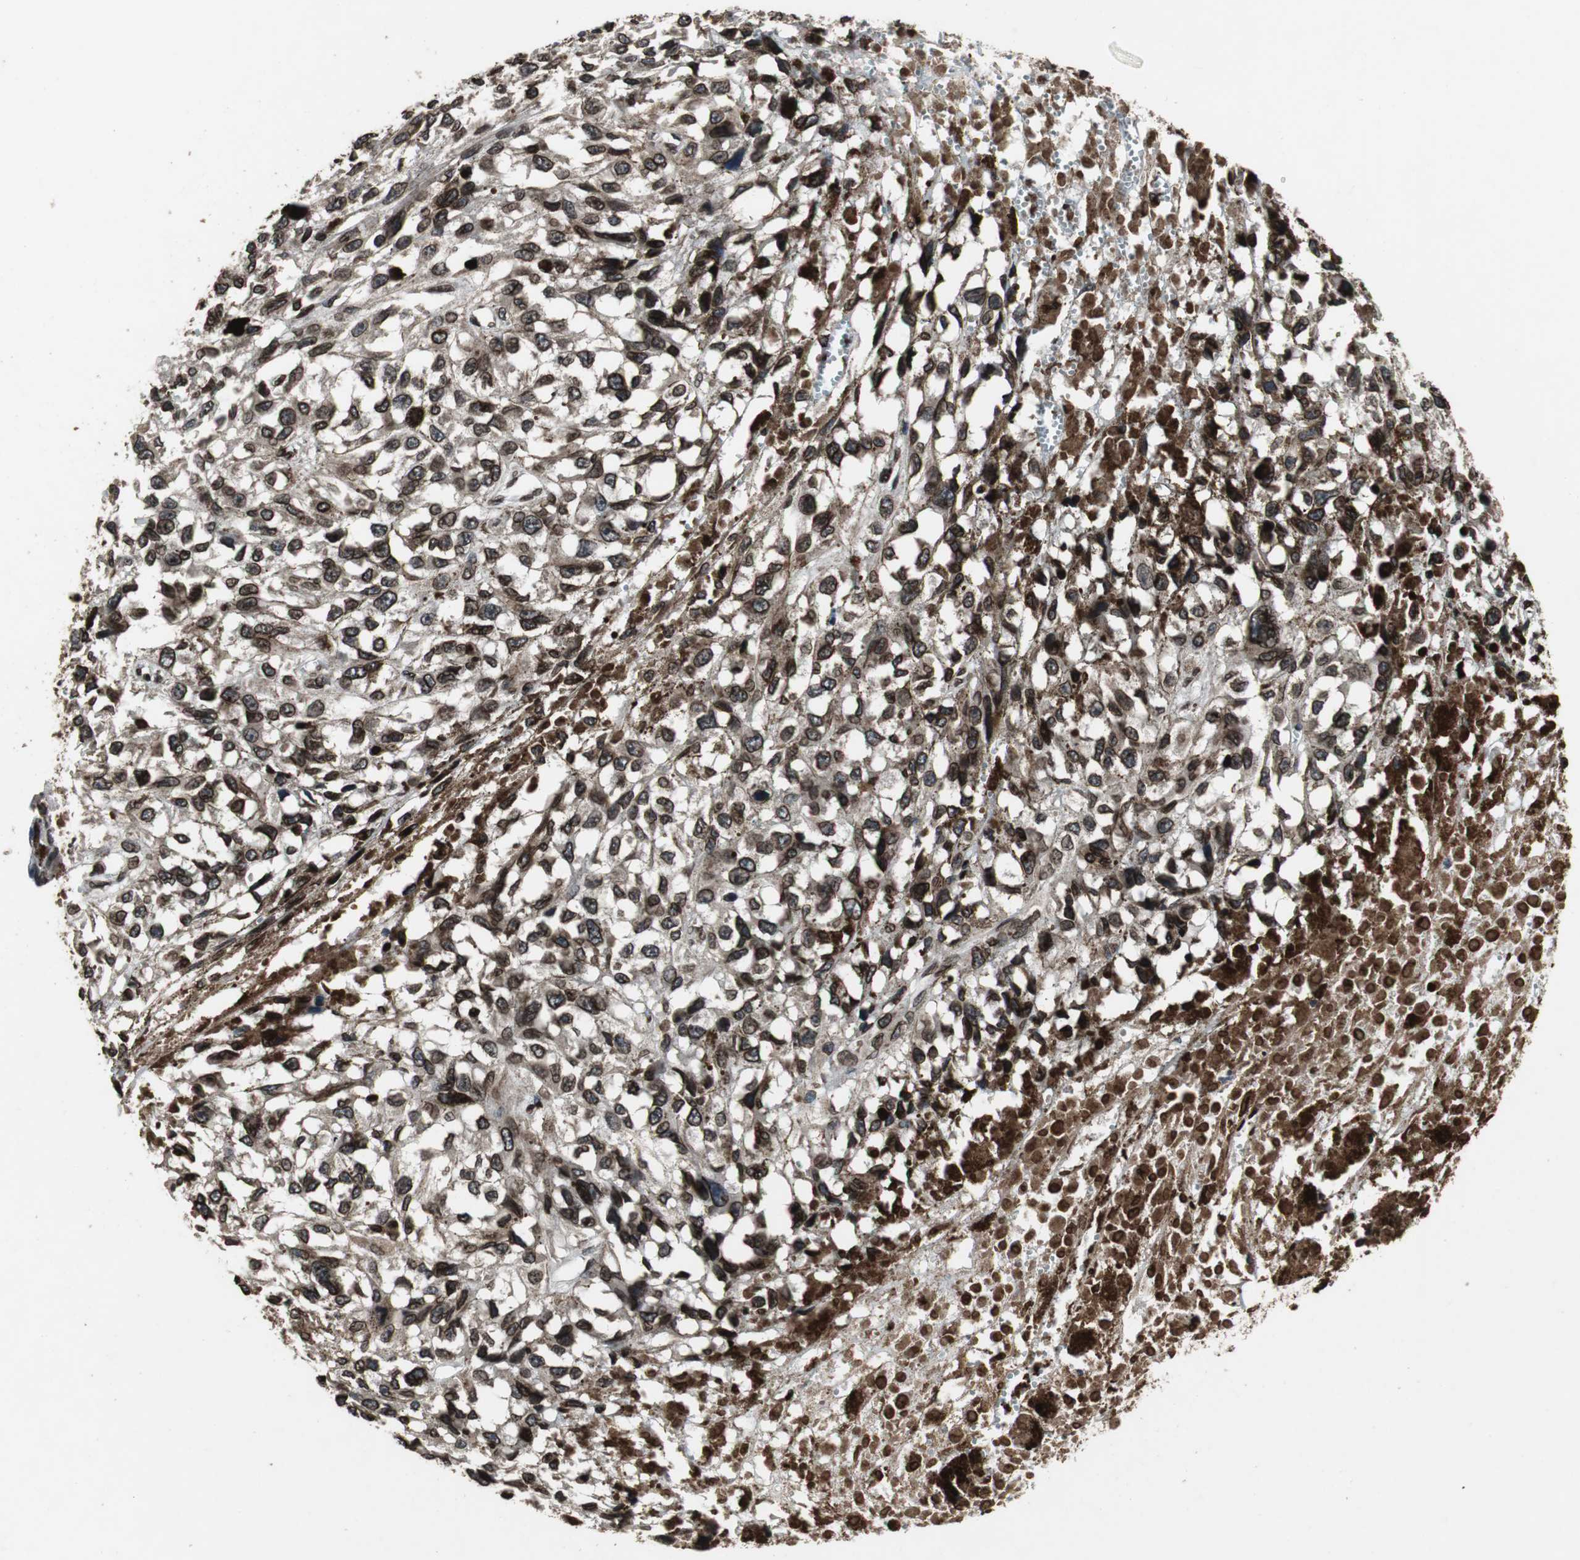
{"staining": {"intensity": "strong", "quantity": ">75%", "location": "cytoplasmic/membranous,nuclear"}, "tissue": "melanoma", "cell_type": "Tumor cells", "image_type": "cancer", "snomed": [{"axis": "morphology", "description": "Malignant melanoma, Metastatic site"}, {"axis": "topography", "description": "Lymph node"}], "caption": "This histopathology image demonstrates malignant melanoma (metastatic site) stained with immunohistochemistry to label a protein in brown. The cytoplasmic/membranous and nuclear of tumor cells show strong positivity for the protein. Nuclei are counter-stained blue.", "gene": "LMNA", "patient": {"sex": "male", "age": 59}}